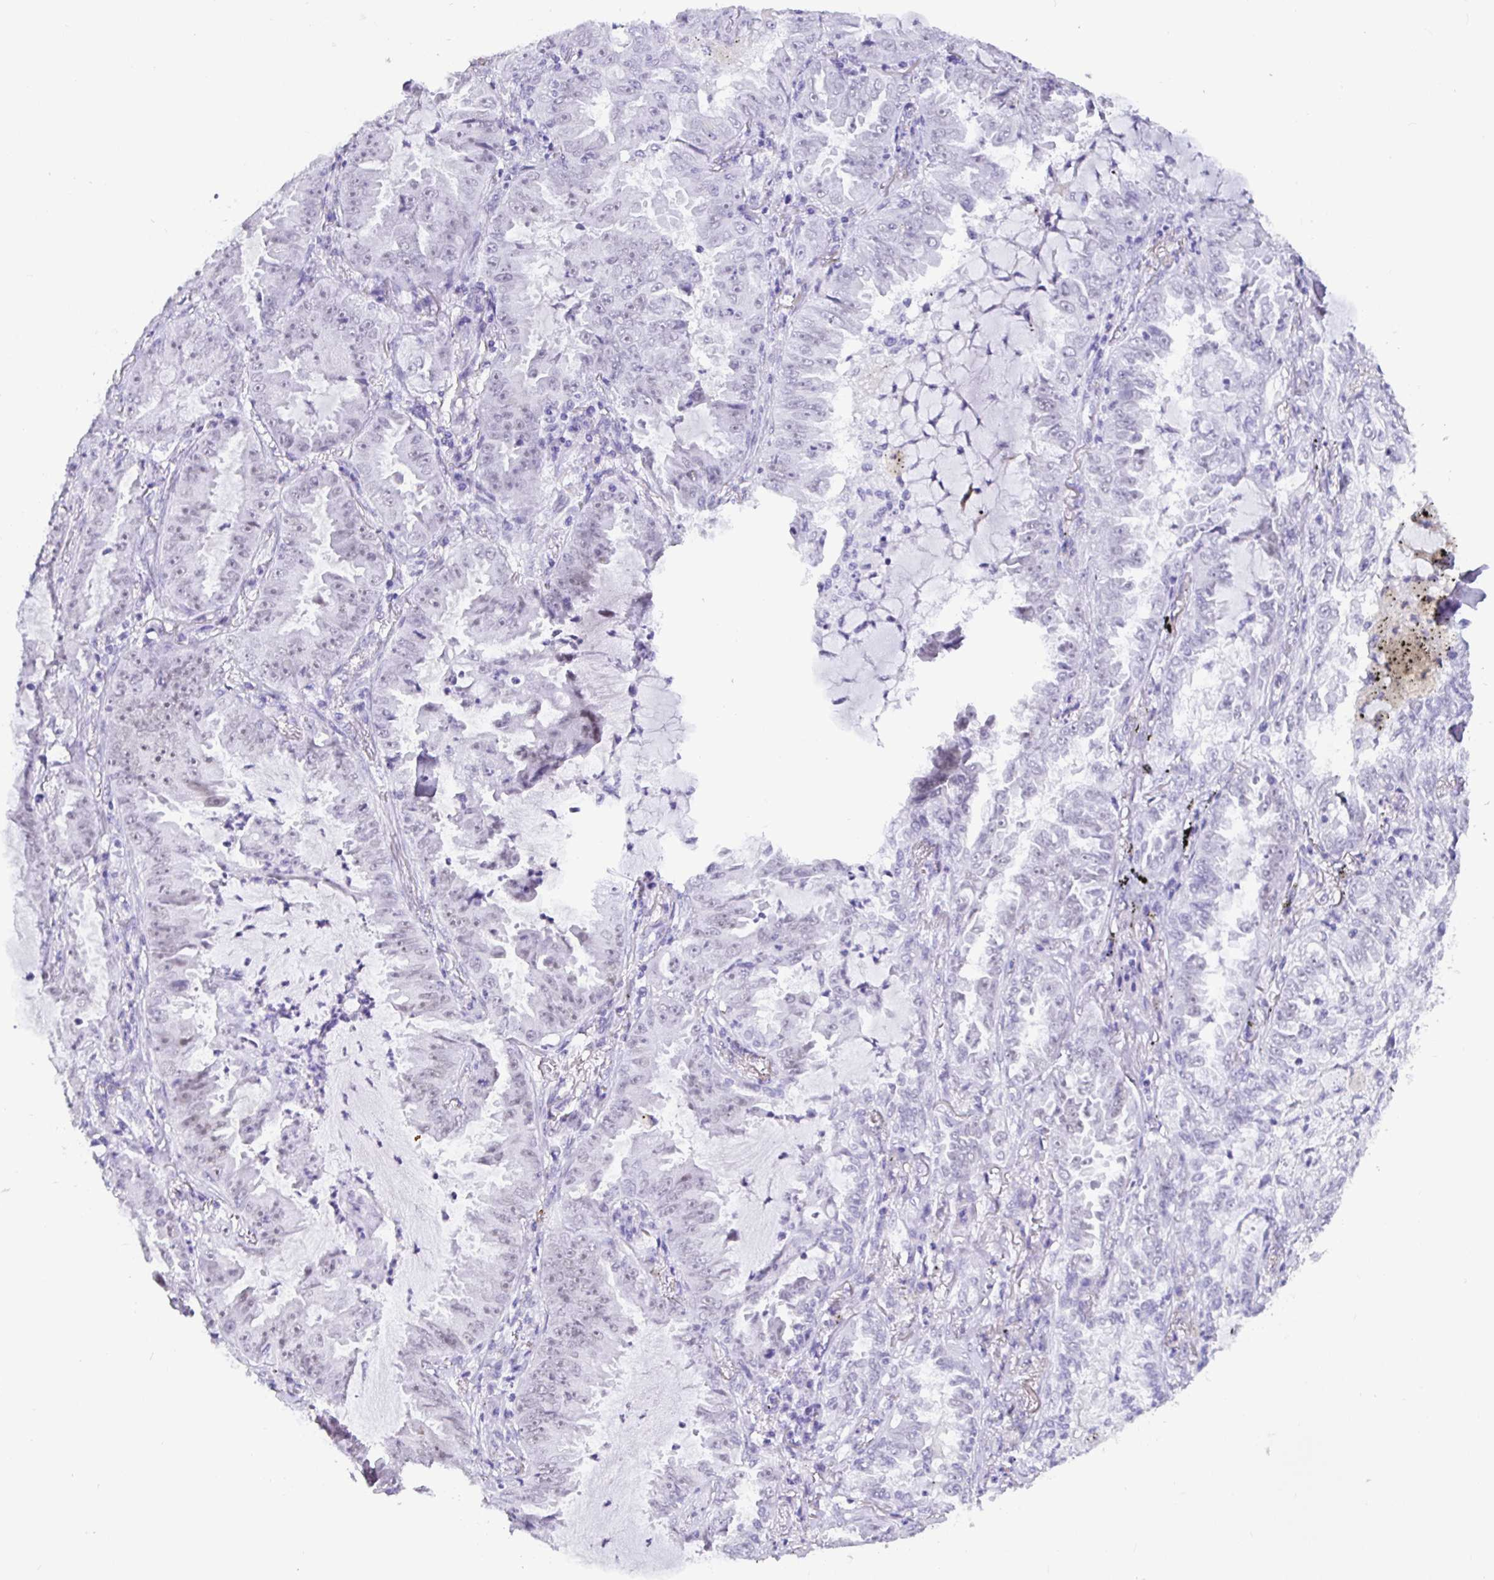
{"staining": {"intensity": "negative", "quantity": "none", "location": "none"}, "tissue": "lung cancer", "cell_type": "Tumor cells", "image_type": "cancer", "snomed": [{"axis": "morphology", "description": "Adenocarcinoma, NOS"}, {"axis": "topography", "description": "Lung"}], "caption": "The photomicrograph reveals no staining of tumor cells in lung cancer.", "gene": "NUP188", "patient": {"sex": "female", "age": 52}}